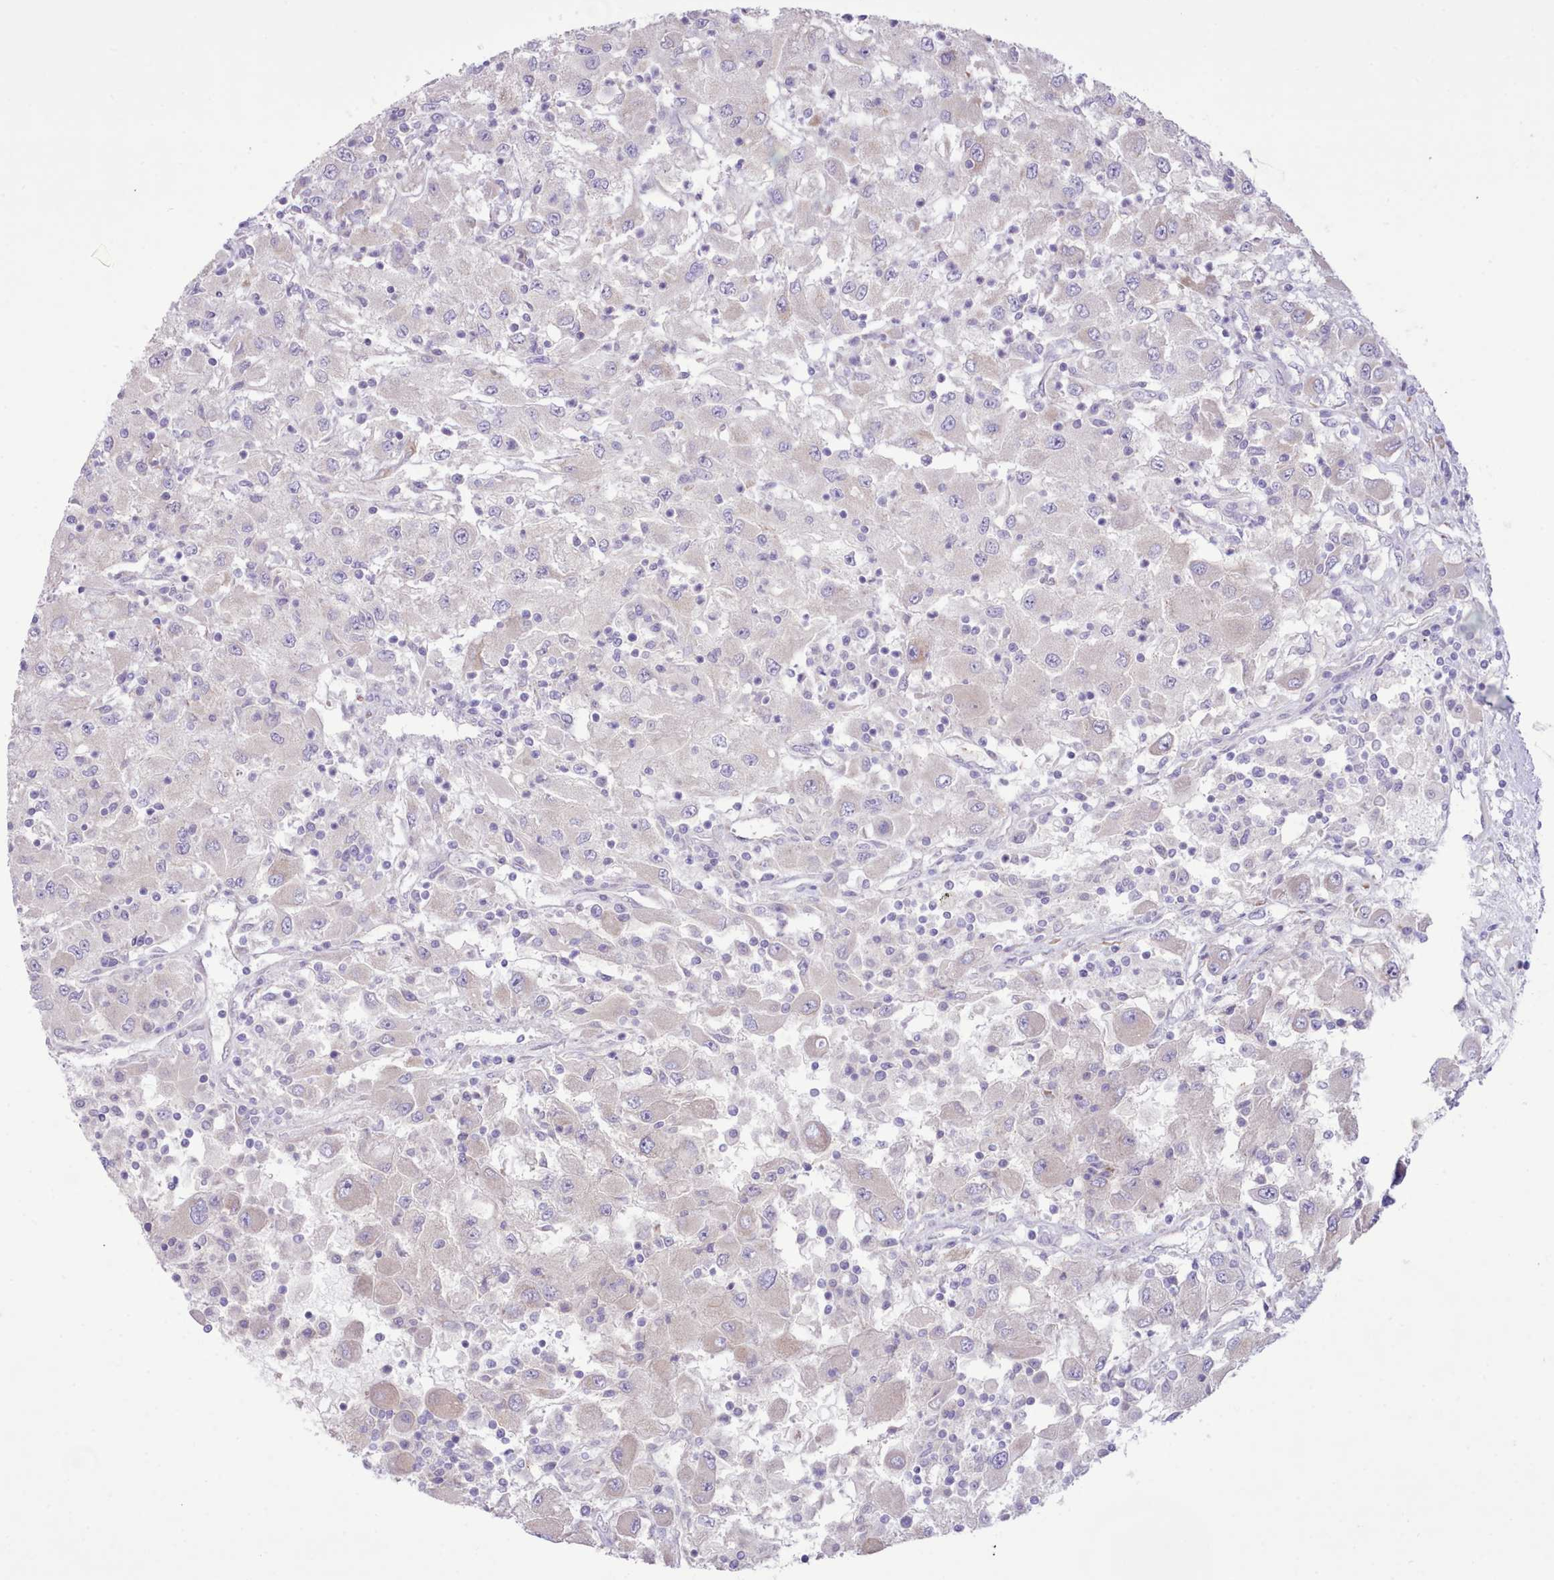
{"staining": {"intensity": "negative", "quantity": "none", "location": "none"}, "tissue": "renal cancer", "cell_type": "Tumor cells", "image_type": "cancer", "snomed": [{"axis": "morphology", "description": "Adenocarcinoma, NOS"}, {"axis": "topography", "description": "Kidney"}], "caption": "Immunohistochemistry (IHC) histopathology image of human renal cancer (adenocarcinoma) stained for a protein (brown), which displays no expression in tumor cells.", "gene": "CCL1", "patient": {"sex": "female", "age": 67}}